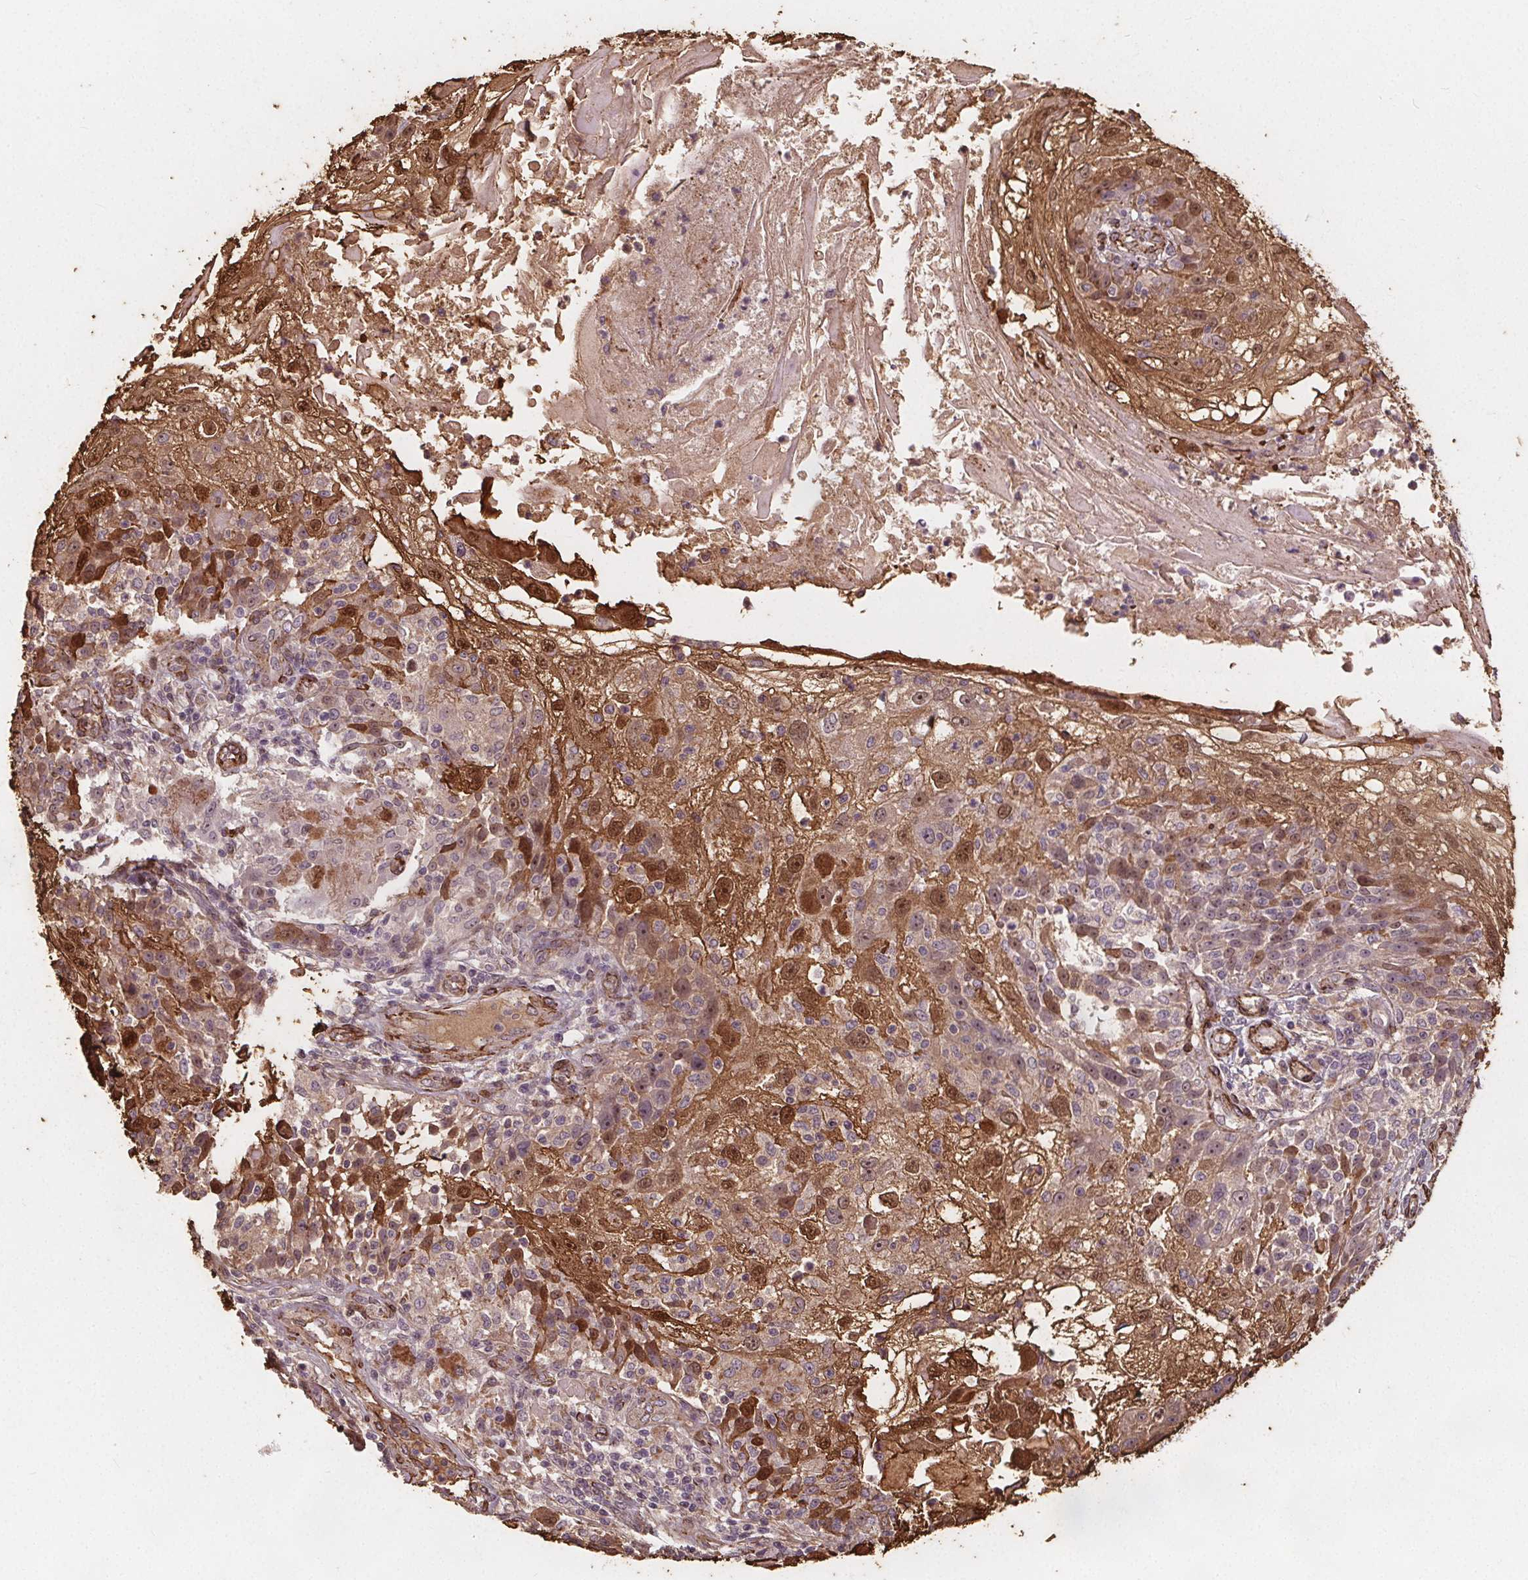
{"staining": {"intensity": "moderate", "quantity": "<25%", "location": "cytoplasmic/membranous,nuclear"}, "tissue": "skin cancer", "cell_type": "Tumor cells", "image_type": "cancer", "snomed": [{"axis": "morphology", "description": "Normal tissue, NOS"}, {"axis": "morphology", "description": "Squamous cell carcinoma, NOS"}, {"axis": "topography", "description": "Skin"}], "caption": "Skin cancer (squamous cell carcinoma) stained for a protein shows moderate cytoplasmic/membranous and nuclear positivity in tumor cells. The protein is stained brown, and the nuclei are stained in blue (DAB (3,3'-diaminobenzidine) IHC with brightfield microscopy, high magnification).", "gene": "HAS1", "patient": {"sex": "female", "age": 83}}